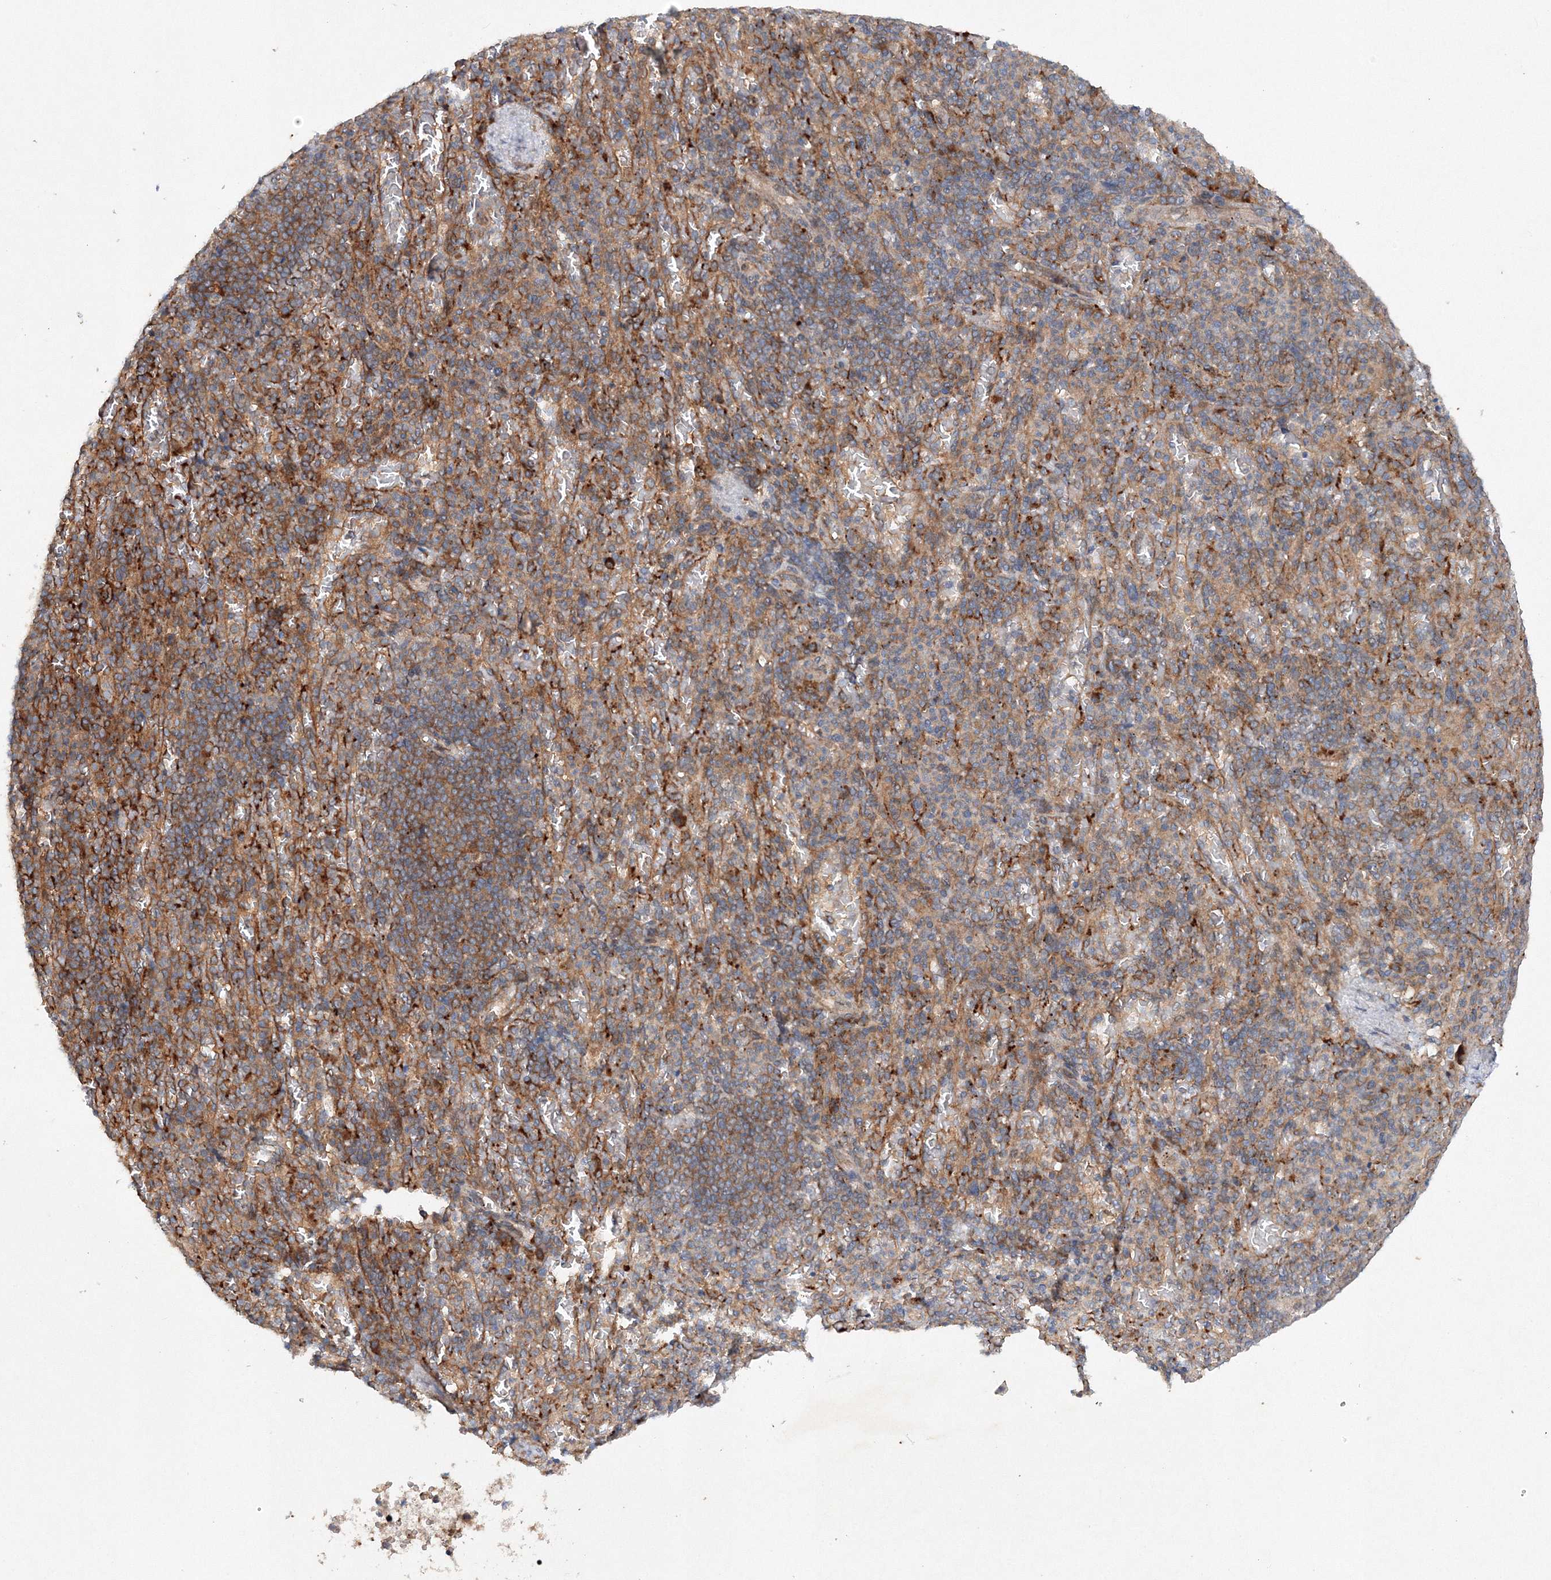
{"staining": {"intensity": "moderate", "quantity": "<25%", "location": "cytoplasmic/membranous"}, "tissue": "spleen", "cell_type": "Cells in red pulp", "image_type": "normal", "snomed": [{"axis": "morphology", "description": "Normal tissue, NOS"}, {"axis": "topography", "description": "Spleen"}], "caption": "An image of human spleen stained for a protein shows moderate cytoplasmic/membranous brown staining in cells in red pulp. Immunohistochemistry (ihc) stains the protein of interest in brown and the nuclei are stained blue.", "gene": "SLC36A1", "patient": {"sex": "female", "age": 74}}